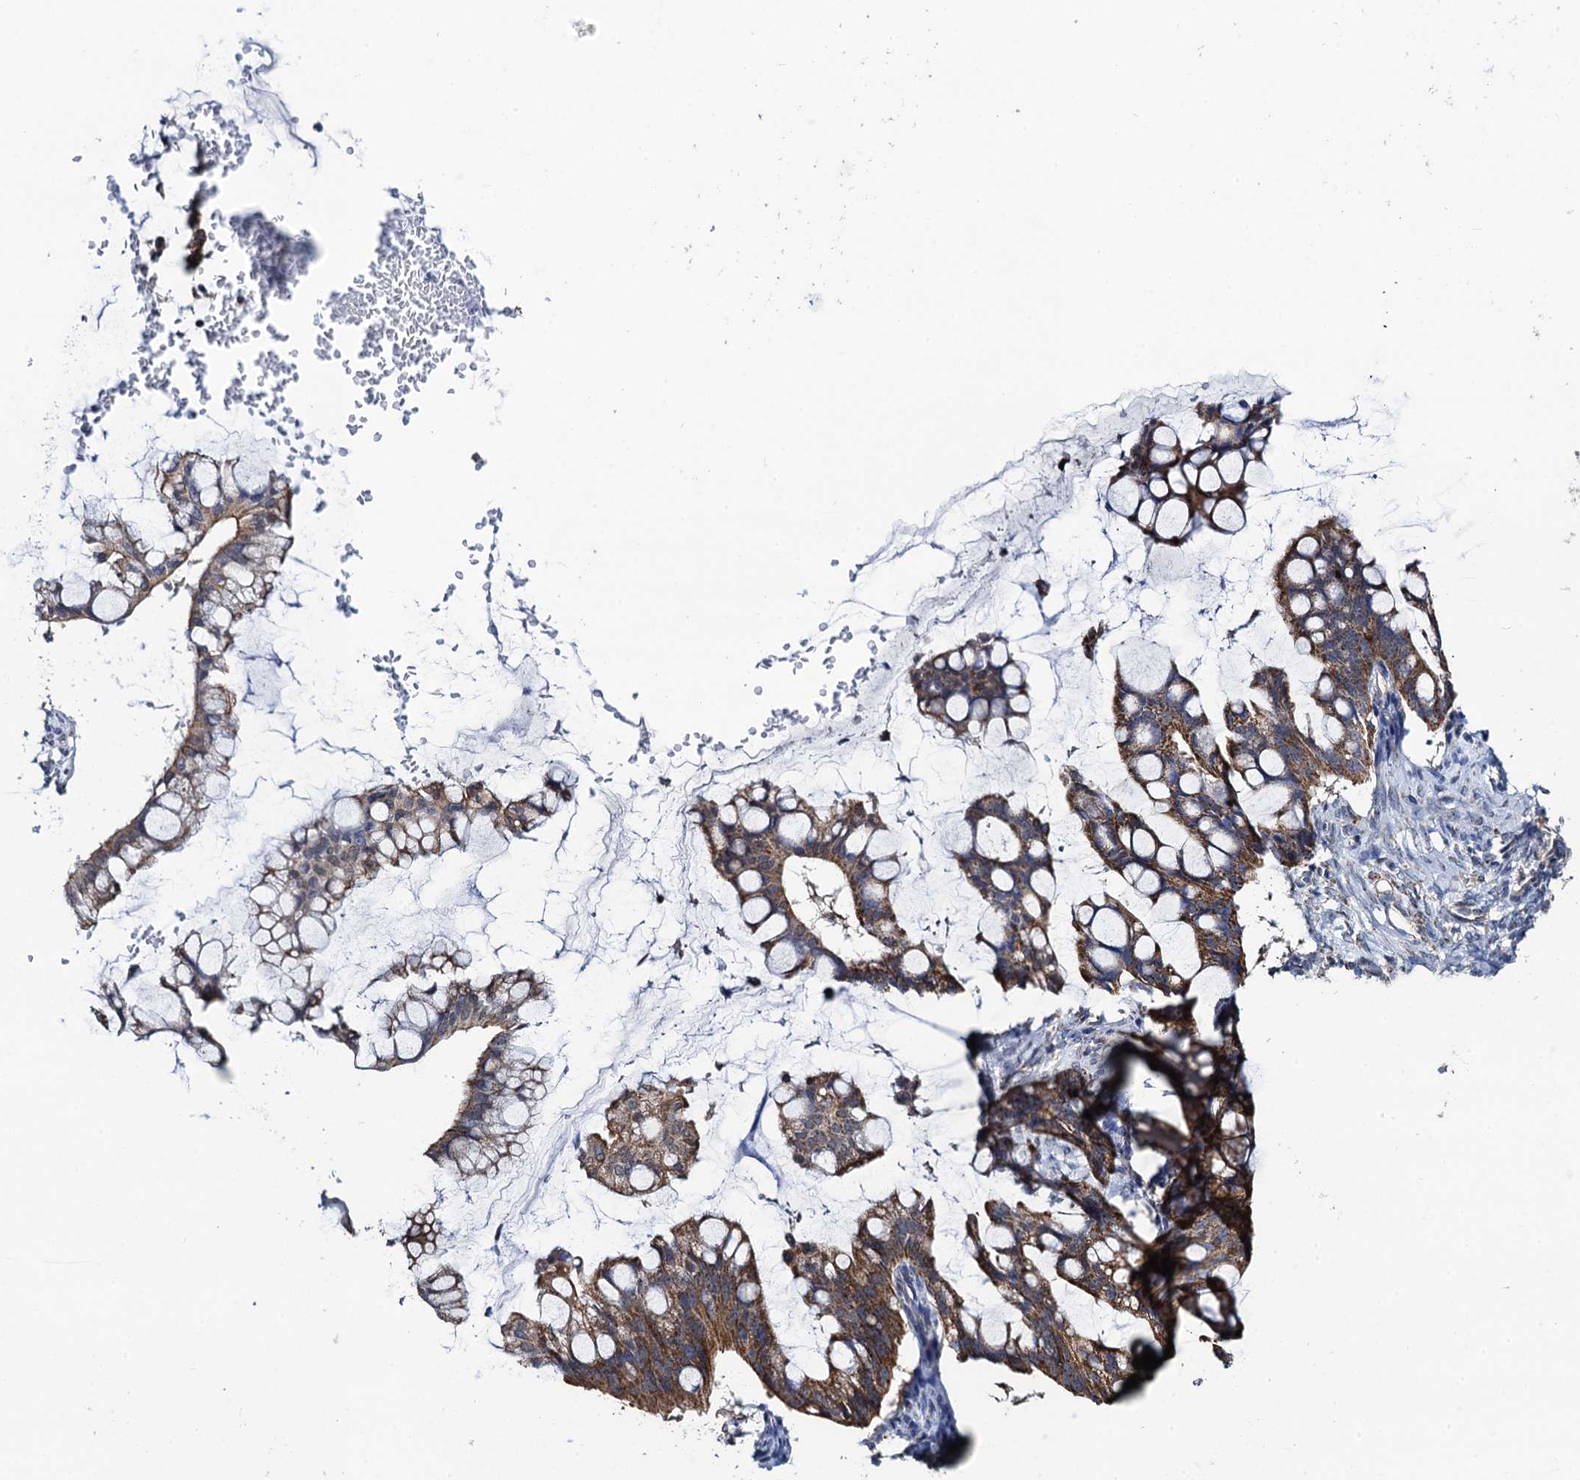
{"staining": {"intensity": "moderate", "quantity": ">75%", "location": "cytoplasmic/membranous"}, "tissue": "ovarian cancer", "cell_type": "Tumor cells", "image_type": "cancer", "snomed": [{"axis": "morphology", "description": "Cystadenocarcinoma, mucinous, NOS"}, {"axis": "topography", "description": "Ovary"}], "caption": "A micrograph of human mucinous cystadenocarcinoma (ovarian) stained for a protein displays moderate cytoplasmic/membranous brown staining in tumor cells.", "gene": "PTCD3", "patient": {"sex": "female", "age": 73}}